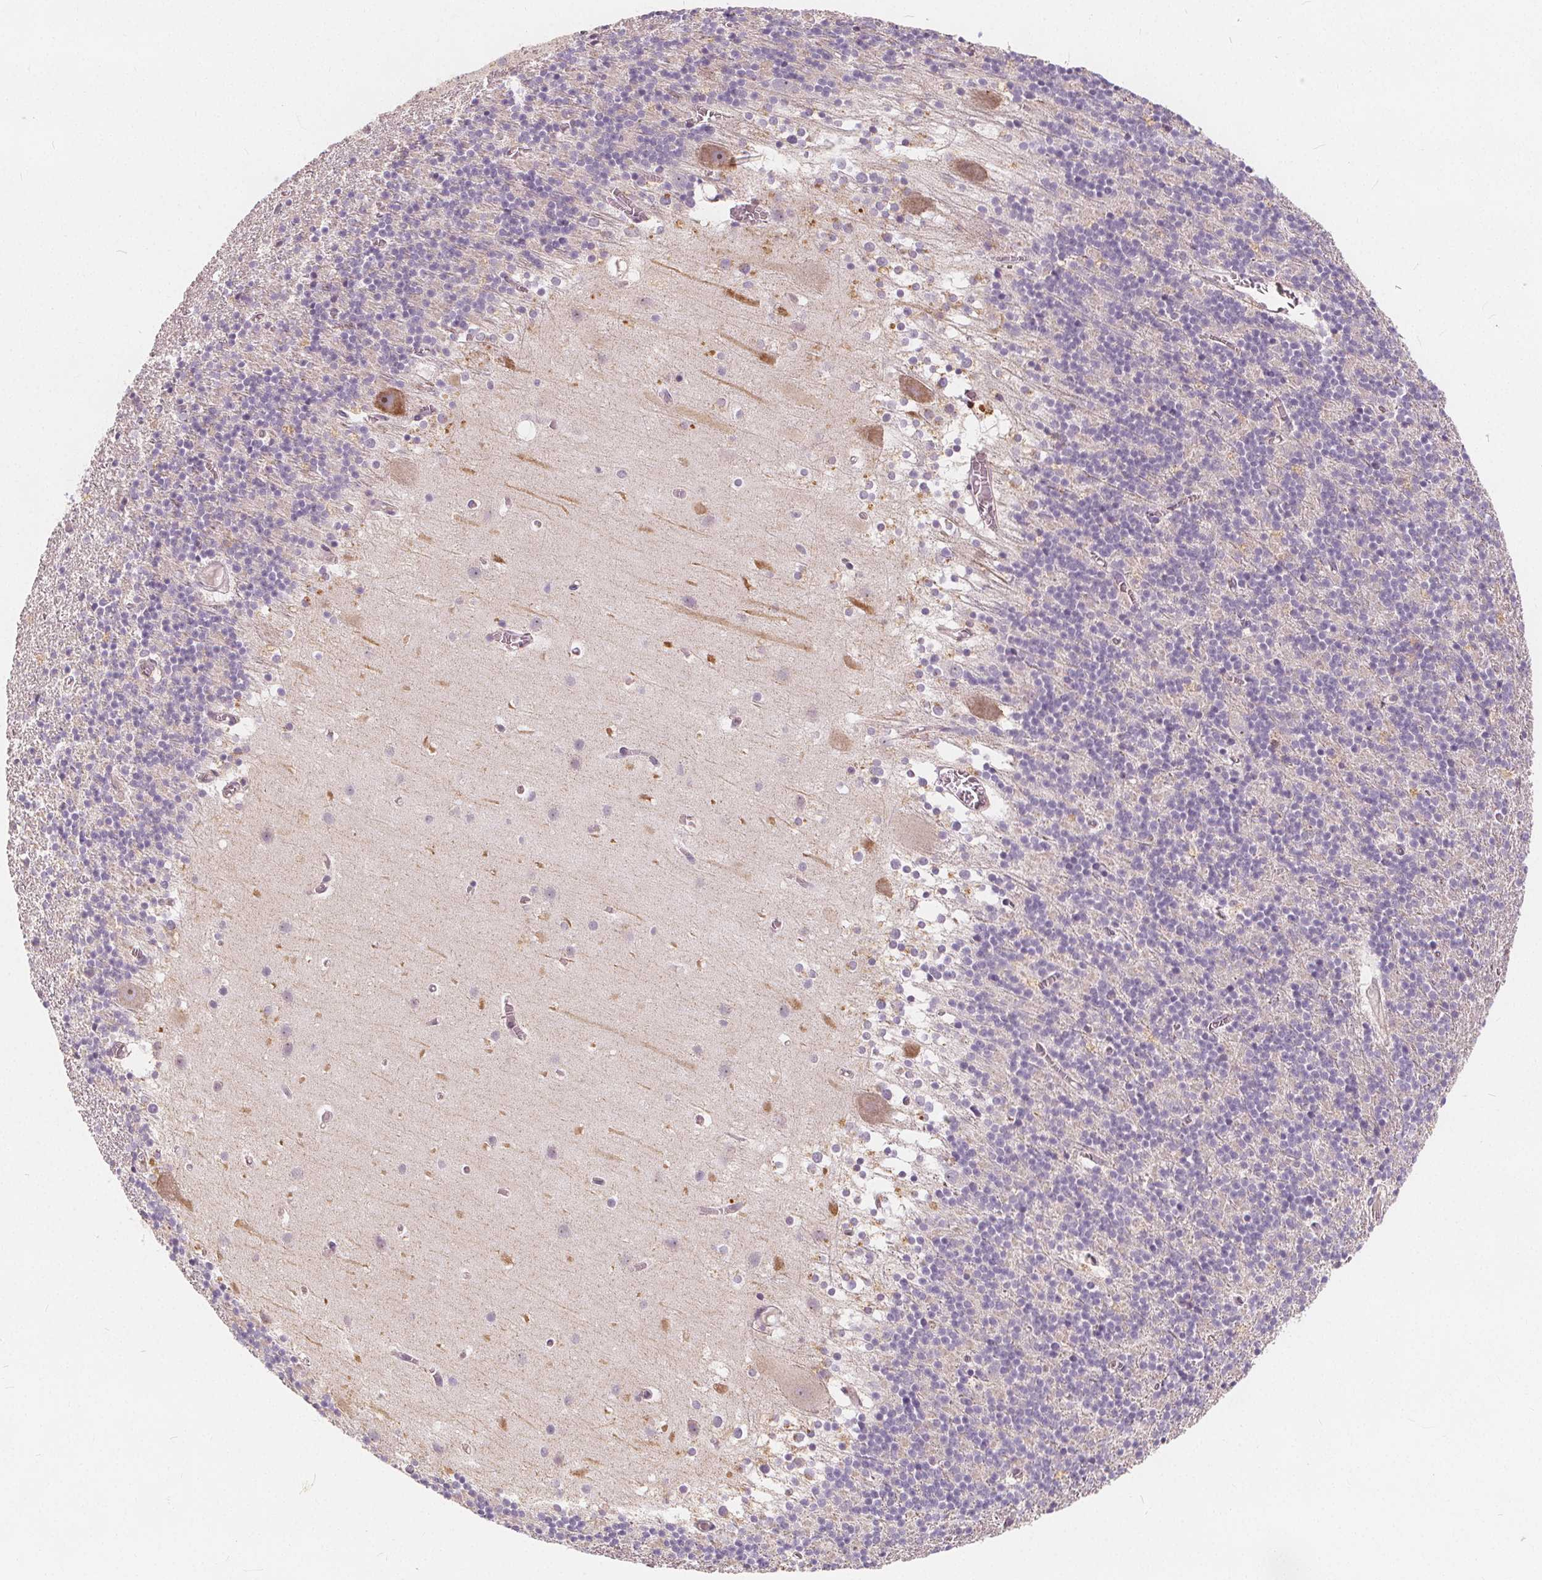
{"staining": {"intensity": "negative", "quantity": "none", "location": "none"}, "tissue": "cerebellum", "cell_type": "Cells in granular layer", "image_type": "normal", "snomed": [{"axis": "morphology", "description": "Normal tissue, NOS"}, {"axis": "topography", "description": "Cerebellum"}], "caption": "Photomicrograph shows no significant protein staining in cells in granular layer of benign cerebellum. (Stains: DAB IHC with hematoxylin counter stain, Microscopy: brightfield microscopy at high magnification).", "gene": "DRC3", "patient": {"sex": "male", "age": 70}}